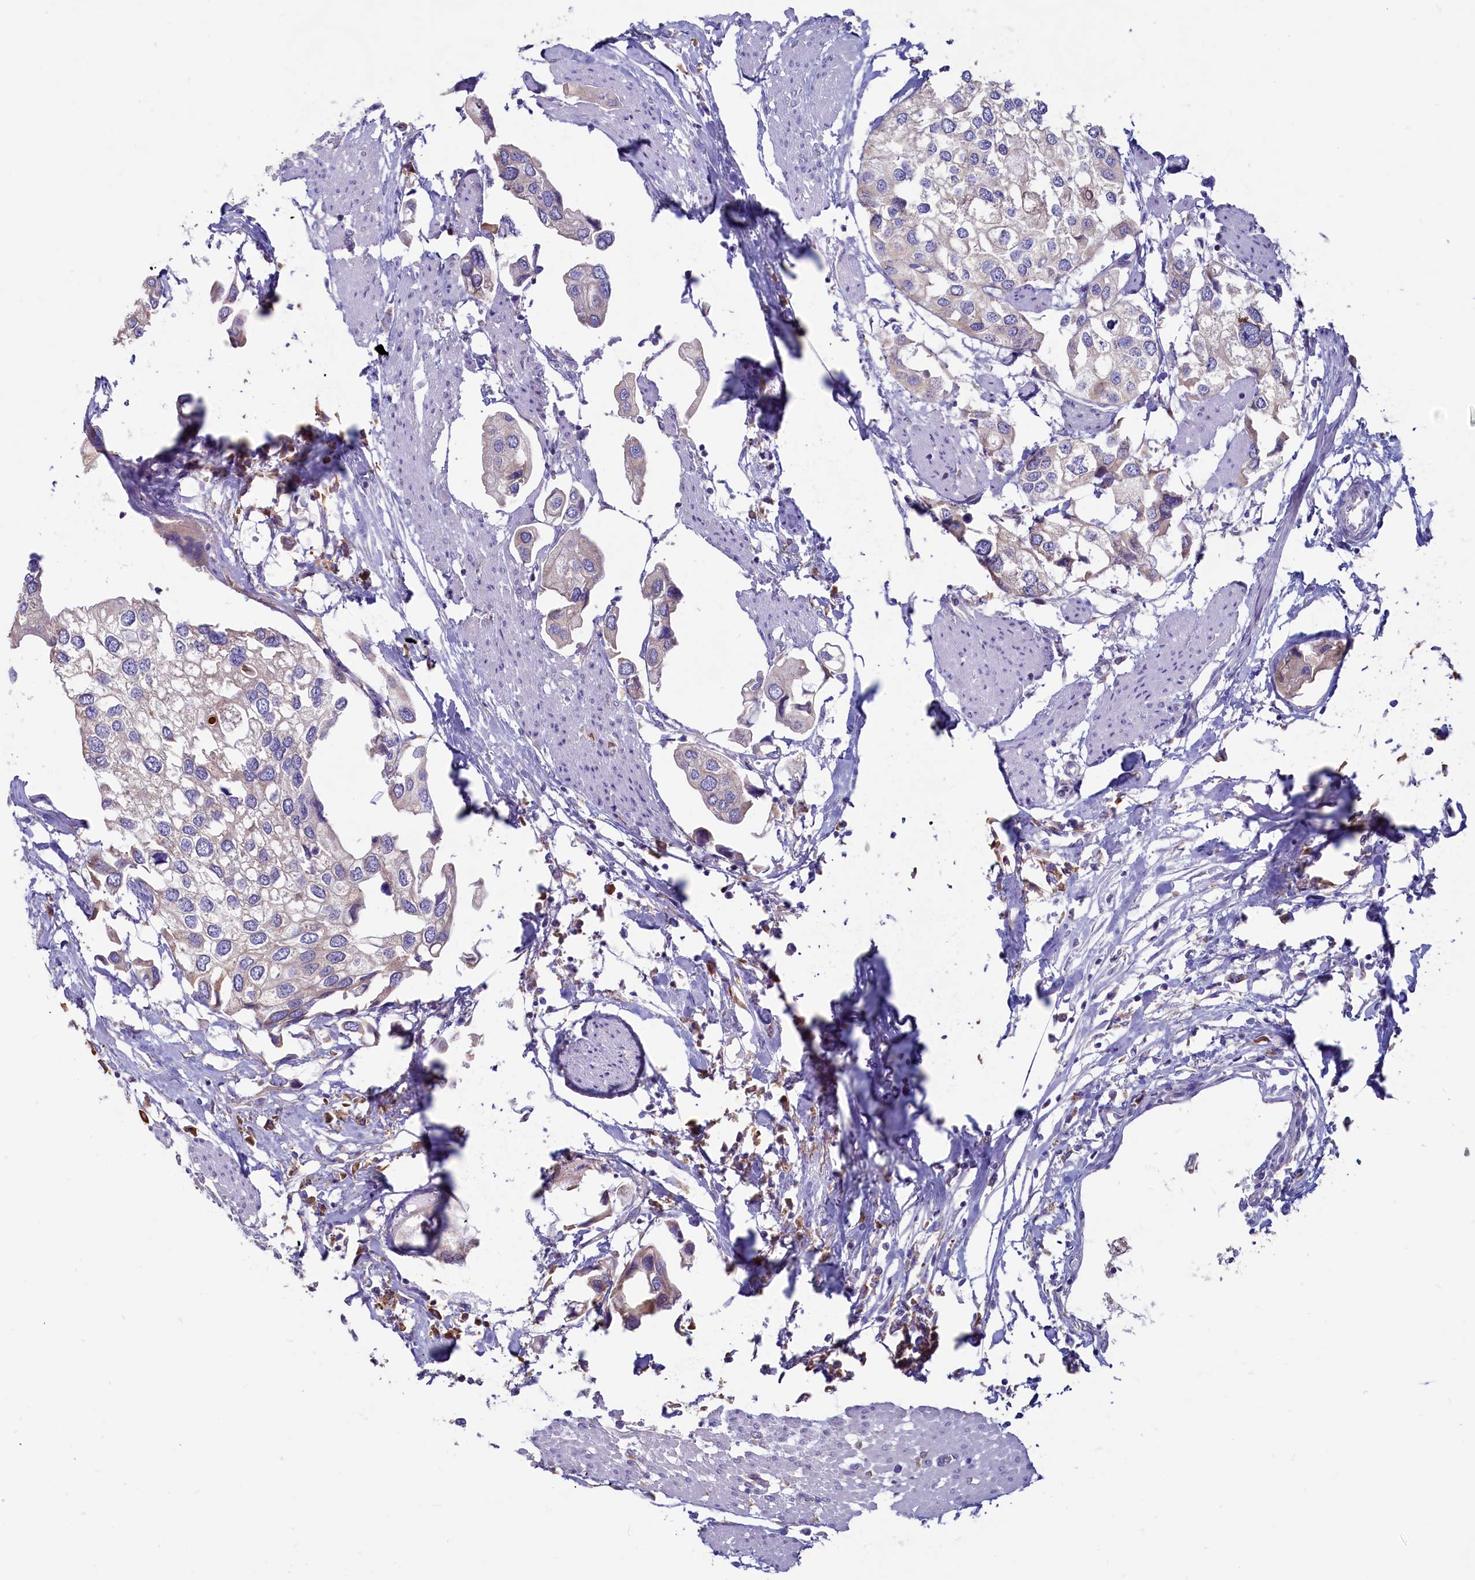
{"staining": {"intensity": "negative", "quantity": "none", "location": "none"}, "tissue": "urothelial cancer", "cell_type": "Tumor cells", "image_type": "cancer", "snomed": [{"axis": "morphology", "description": "Urothelial carcinoma, High grade"}, {"axis": "topography", "description": "Urinary bladder"}], "caption": "Human high-grade urothelial carcinoma stained for a protein using IHC reveals no positivity in tumor cells.", "gene": "TBC1D19", "patient": {"sex": "male", "age": 64}}